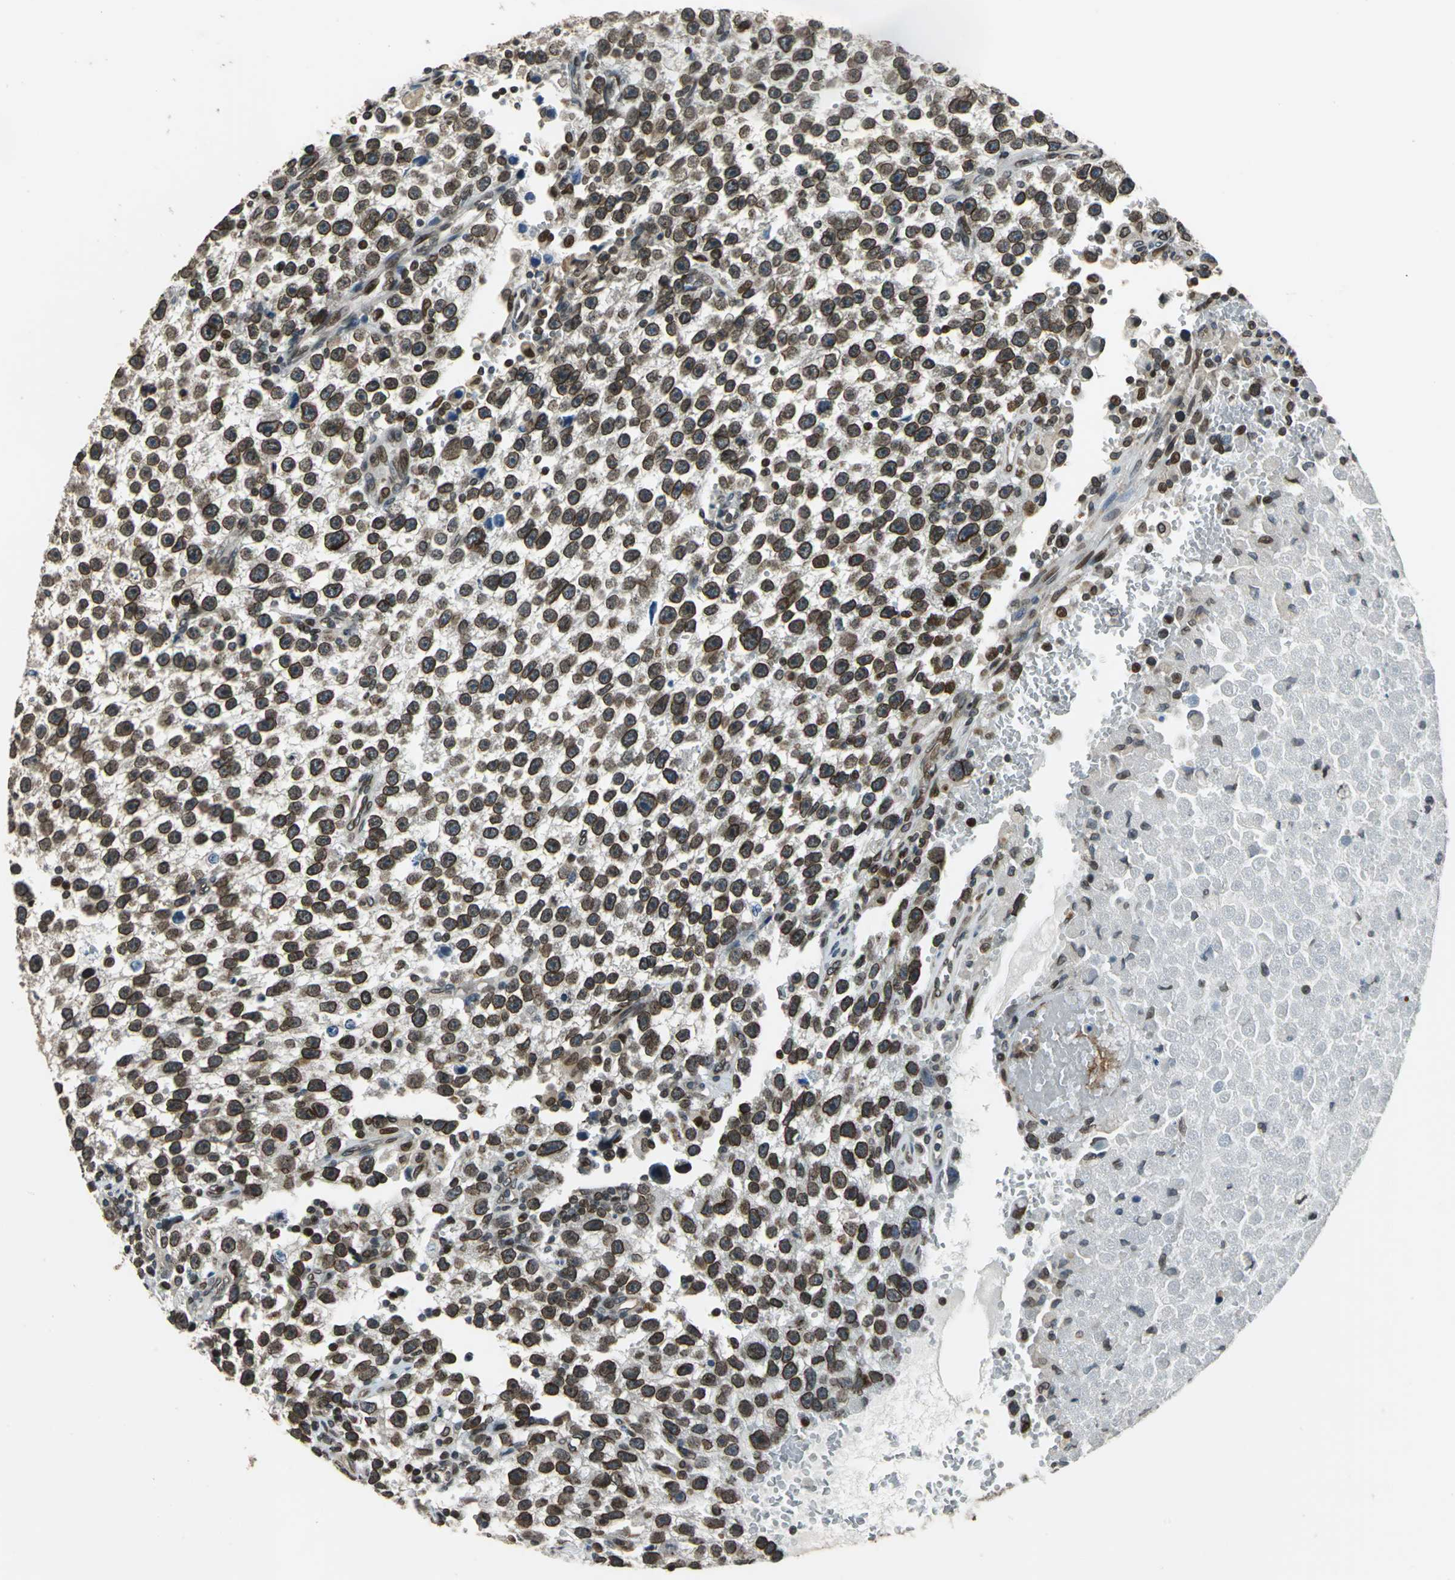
{"staining": {"intensity": "moderate", "quantity": ">75%", "location": "cytoplasmic/membranous,nuclear"}, "tissue": "testis cancer", "cell_type": "Tumor cells", "image_type": "cancer", "snomed": [{"axis": "morphology", "description": "Seminoma, NOS"}, {"axis": "topography", "description": "Testis"}], "caption": "A brown stain shows moderate cytoplasmic/membranous and nuclear expression of a protein in human testis seminoma tumor cells.", "gene": "BRIP1", "patient": {"sex": "male", "age": 33}}